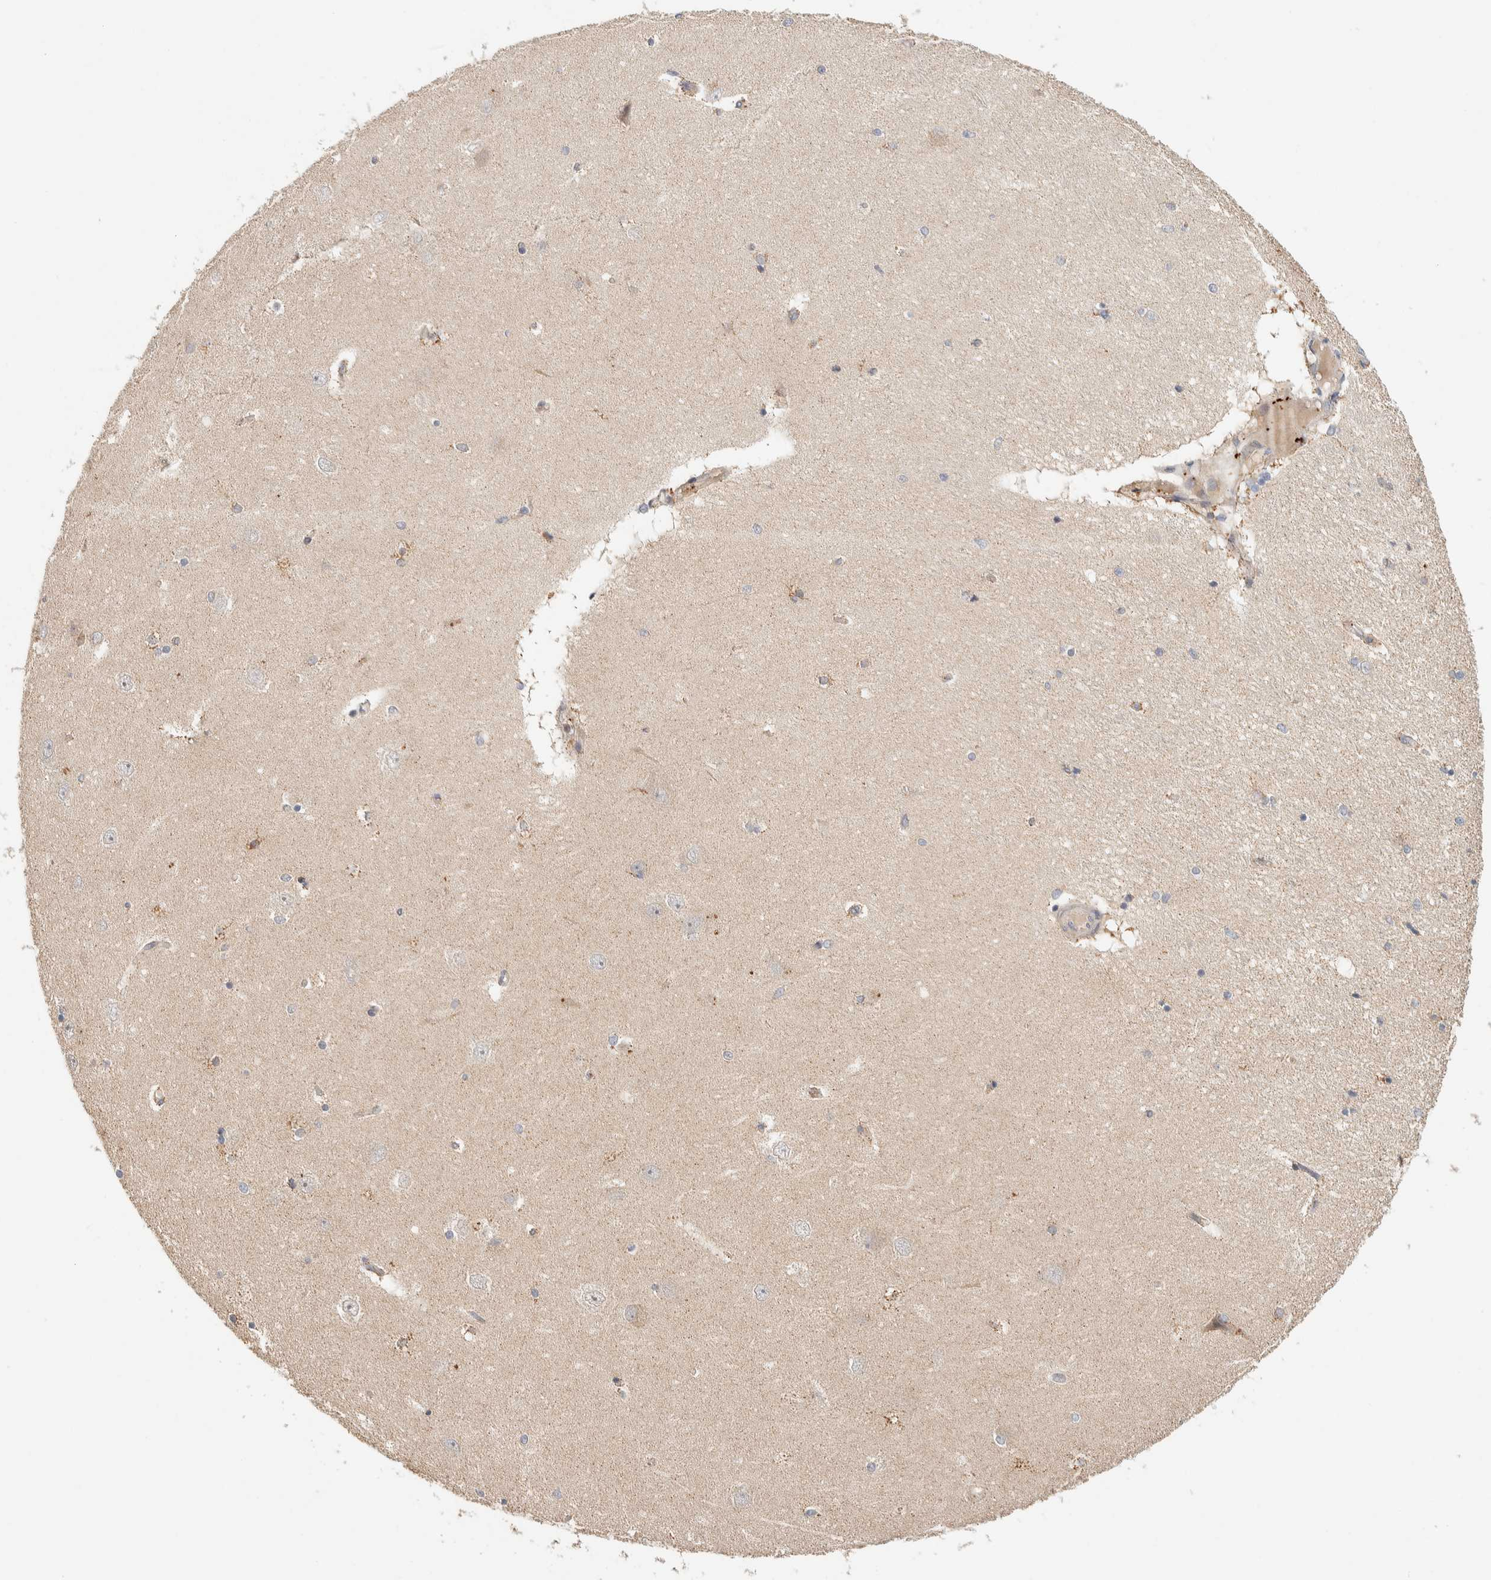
{"staining": {"intensity": "weak", "quantity": "25%-75%", "location": "cytoplasmic/membranous"}, "tissue": "hippocampus", "cell_type": "Glial cells", "image_type": "normal", "snomed": [{"axis": "morphology", "description": "Normal tissue, NOS"}, {"axis": "topography", "description": "Hippocampus"}], "caption": "Protein expression by immunohistochemistry (IHC) demonstrates weak cytoplasmic/membranous positivity in about 25%-75% of glial cells in normal hippocampus.", "gene": "KIF9", "patient": {"sex": "female", "age": 54}}